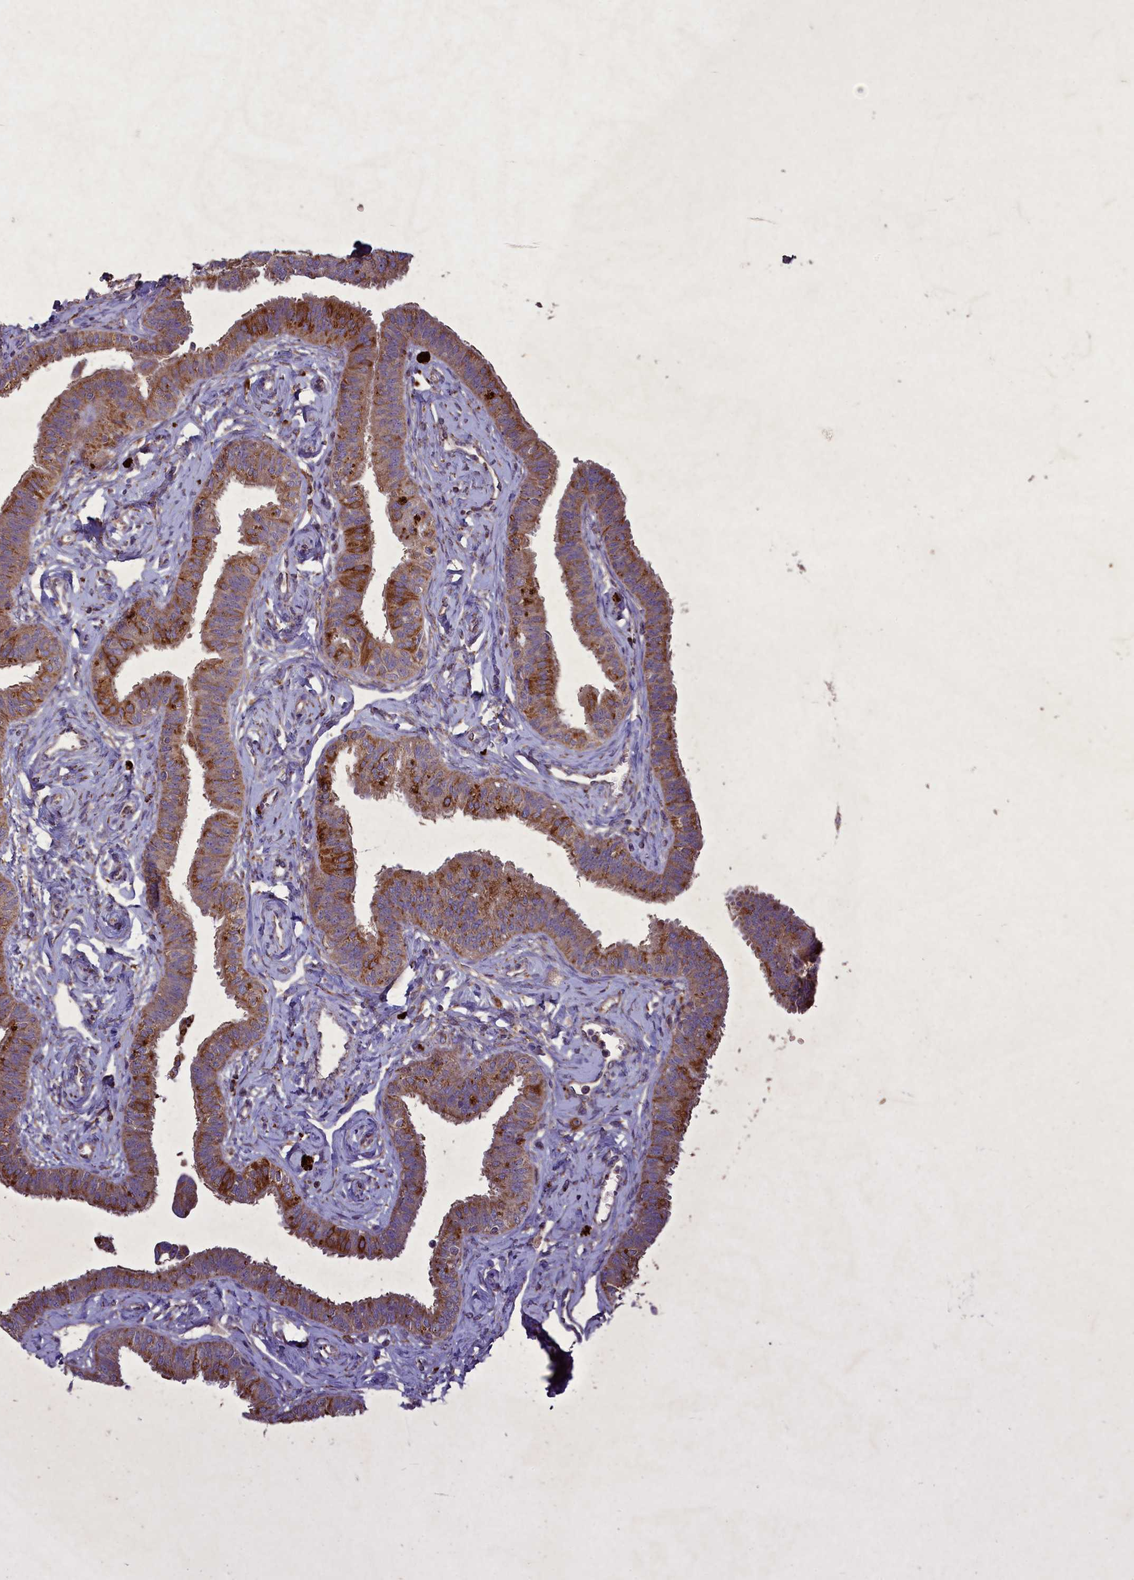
{"staining": {"intensity": "moderate", "quantity": ">75%", "location": "cytoplasmic/membranous"}, "tissue": "fallopian tube", "cell_type": "Glandular cells", "image_type": "normal", "snomed": [{"axis": "morphology", "description": "Normal tissue, NOS"}, {"axis": "morphology", "description": "Carcinoma, NOS"}, {"axis": "topography", "description": "Fallopian tube"}, {"axis": "topography", "description": "Ovary"}], "caption": "A brown stain highlights moderate cytoplasmic/membranous staining of a protein in glandular cells of benign human fallopian tube.", "gene": "CIAO2B", "patient": {"sex": "female", "age": 59}}